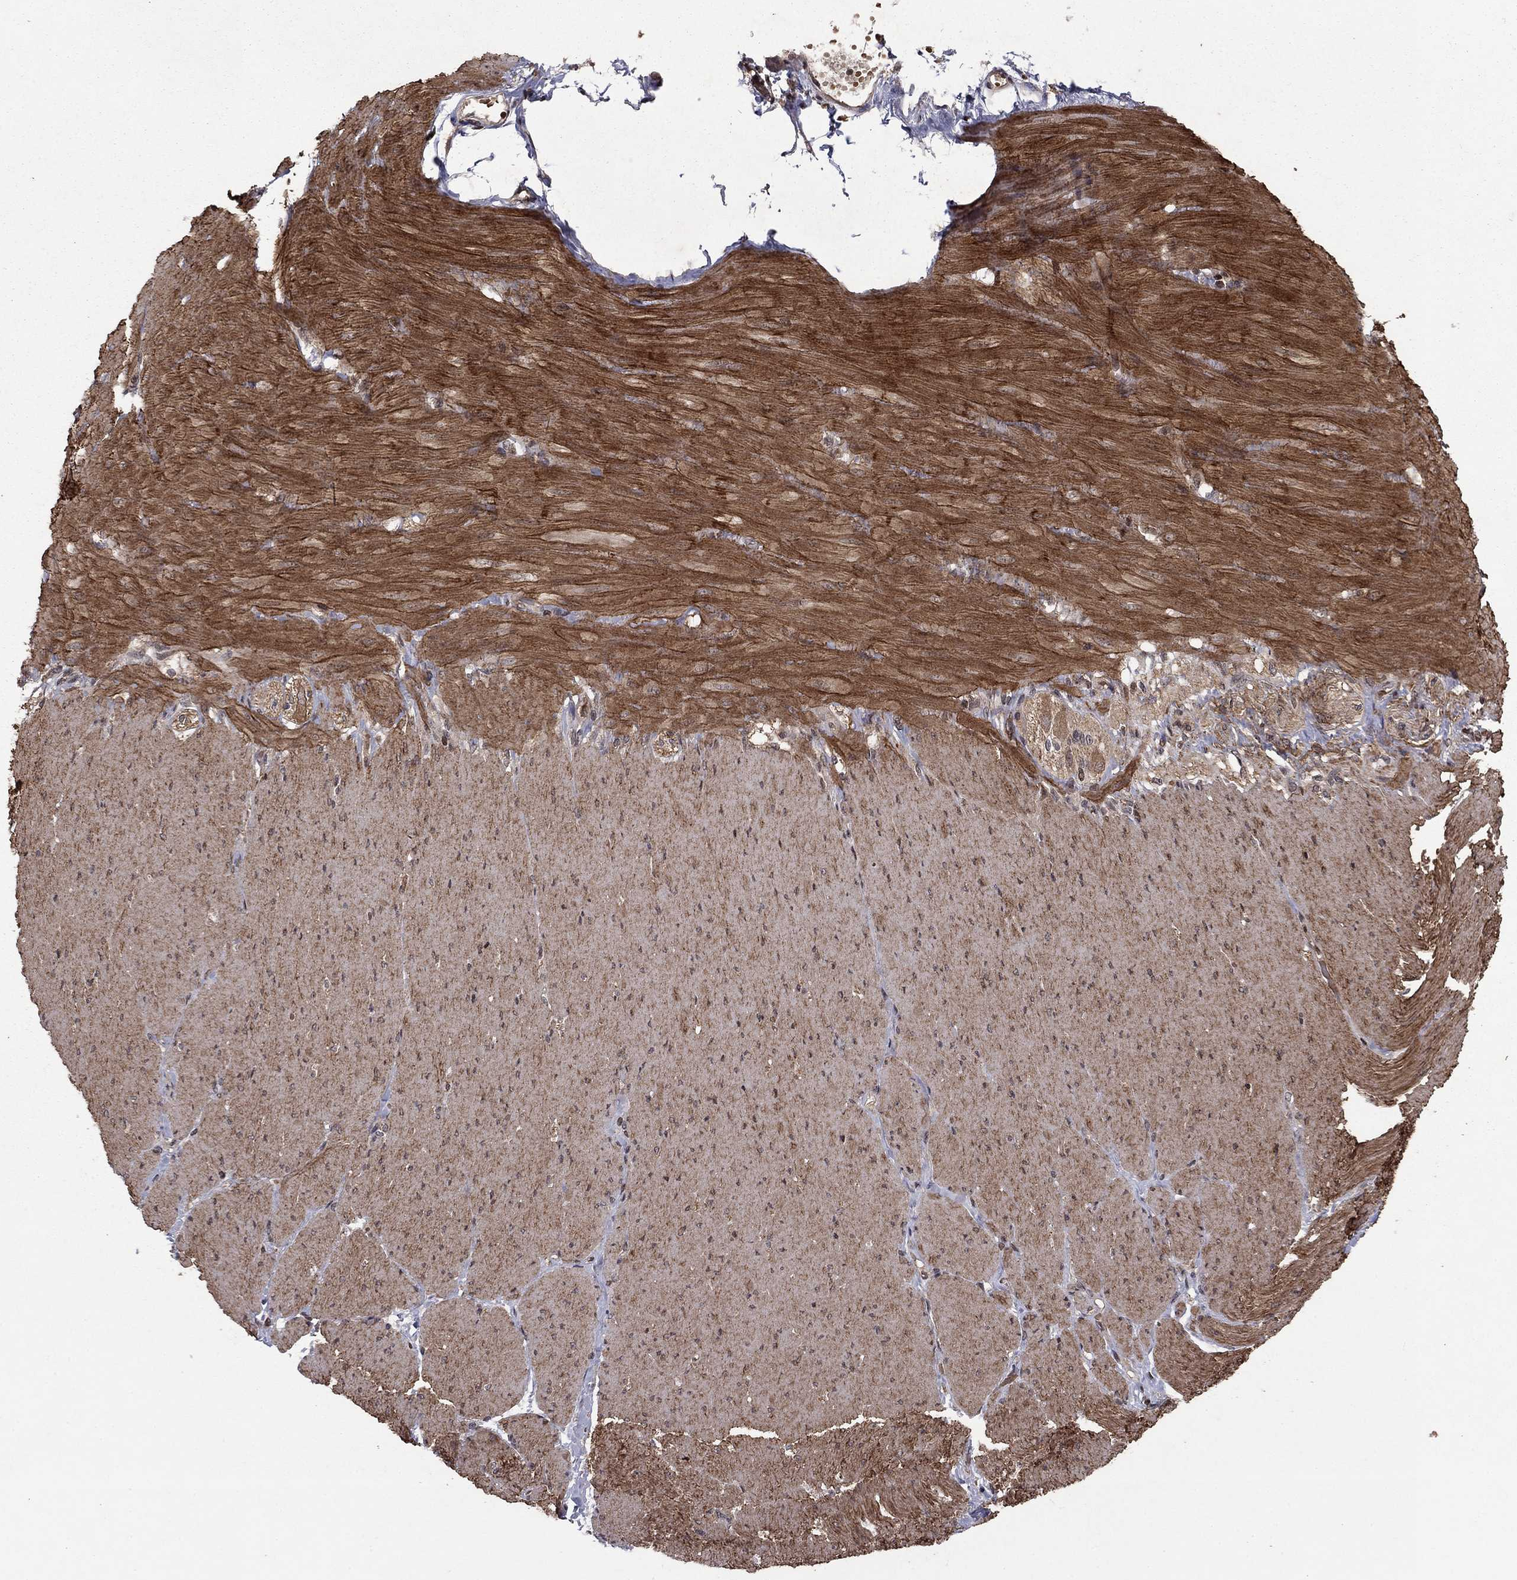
{"staining": {"intensity": "negative", "quantity": "none", "location": "none"}, "tissue": "adipose tissue", "cell_type": "Adipocytes", "image_type": "normal", "snomed": [{"axis": "morphology", "description": "Normal tissue, NOS"}, {"axis": "topography", "description": "Smooth muscle"}, {"axis": "topography", "description": "Duodenum"}, {"axis": "topography", "description": "Peripheral nerve tissue"}], "caption": "Image shows no protein expression in adipocytes of benign adipose tissue. (DAB immunohistochemistry (IHC), high magnification).", "gene": "SORBS1", "patient": {"sex": "female", "age": 61}}